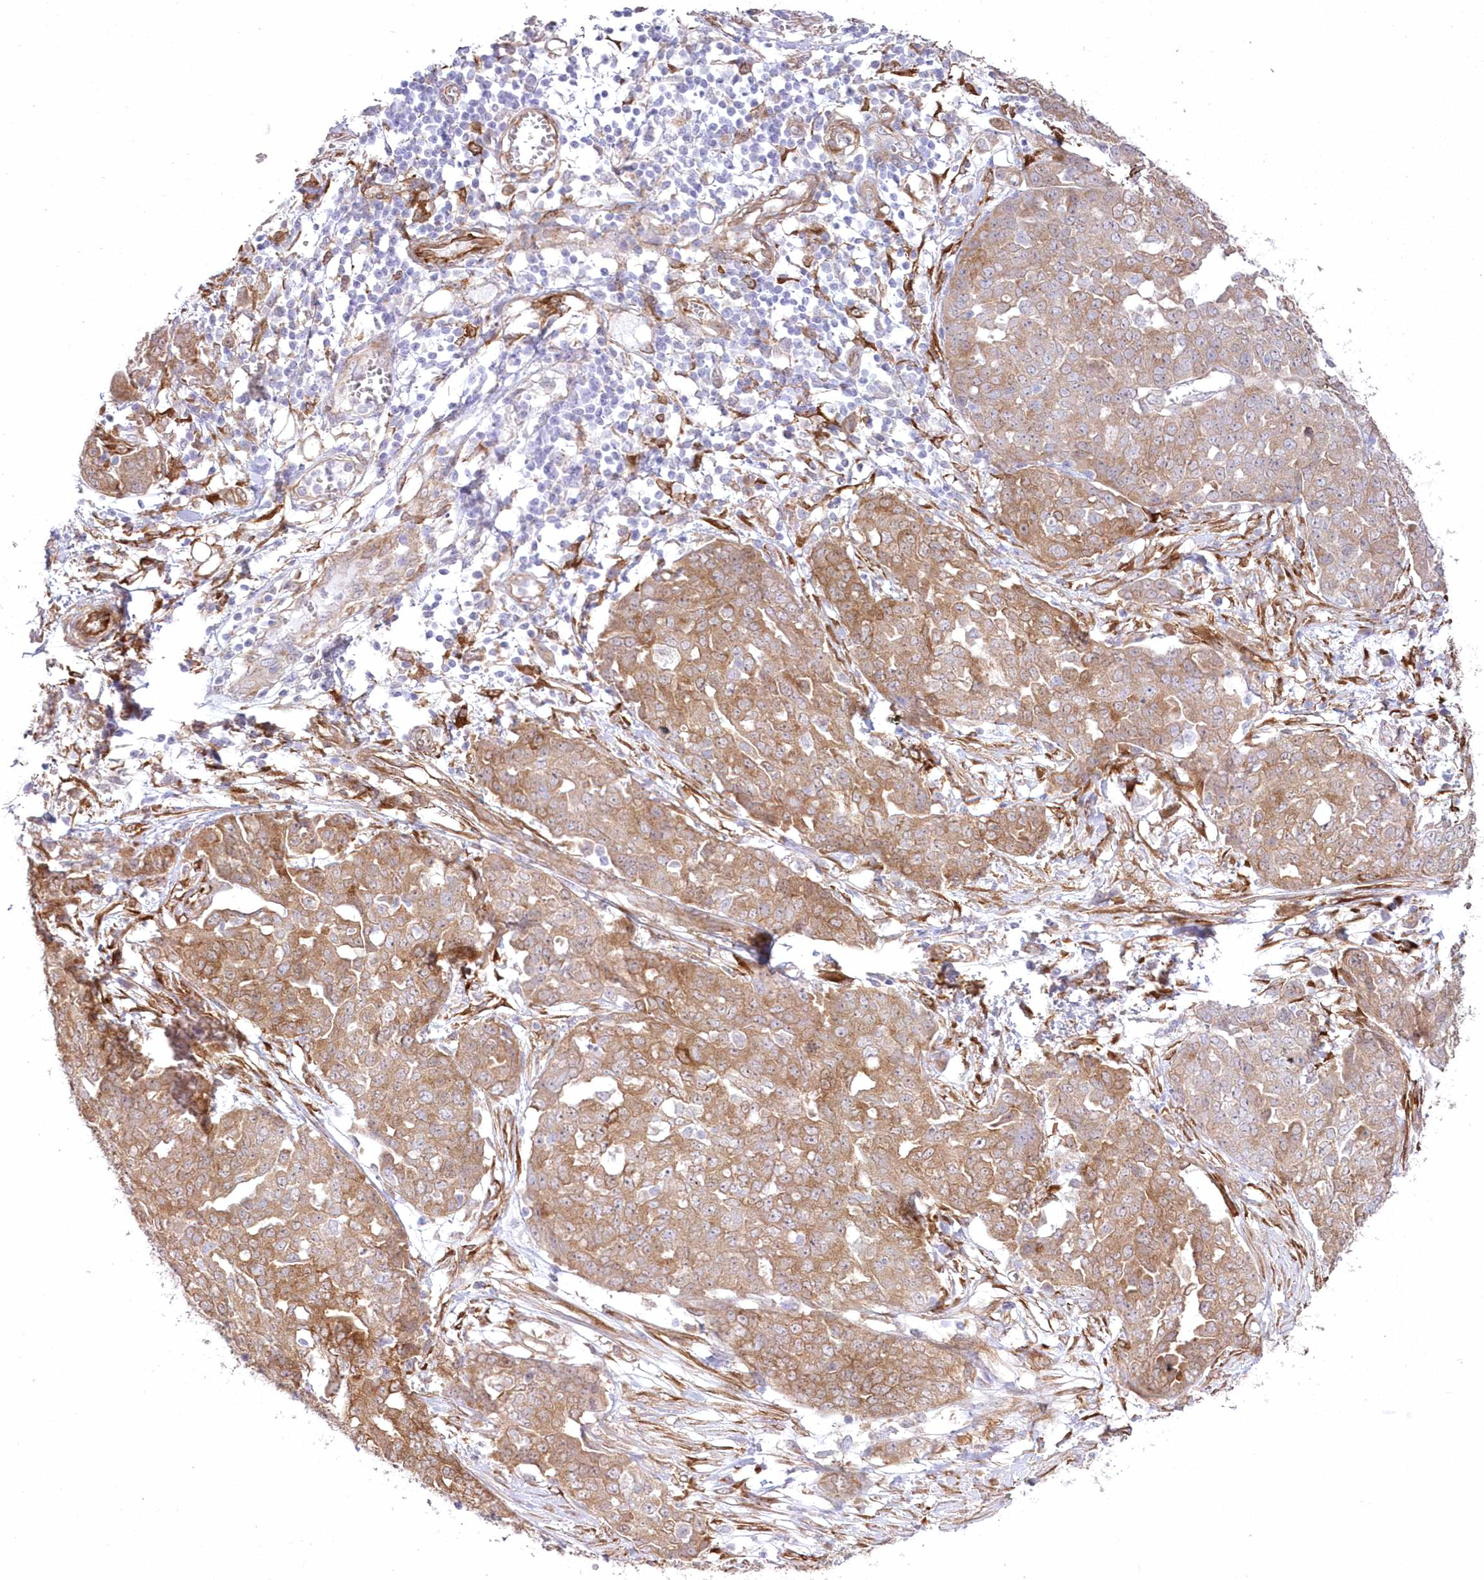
{"staining": {"intensity": "moderate", "quantity": ">75%", "location": "cytoplasmic/membranous"}, "tissue": "ovarian cancer", "cell_type": "Tumor cells", "image_type": "cancer", "snomed": [{"axis": "morphology", "description": "Cystadenocarcinoma, serous, NOS"}, {"axis": "topography", "description": "Soft tissue"}, {"axis": "topography", "description": "Ovary"}], "caption": "Tumor cells show medium levels of moderate cytoplasmic/membranous positivity in about >75% of cells in ovarian cancer (serous cystadenocarcinoma).", "gene": "SH3PXD2B", "patient": {"sex": "female", "age": 57}}